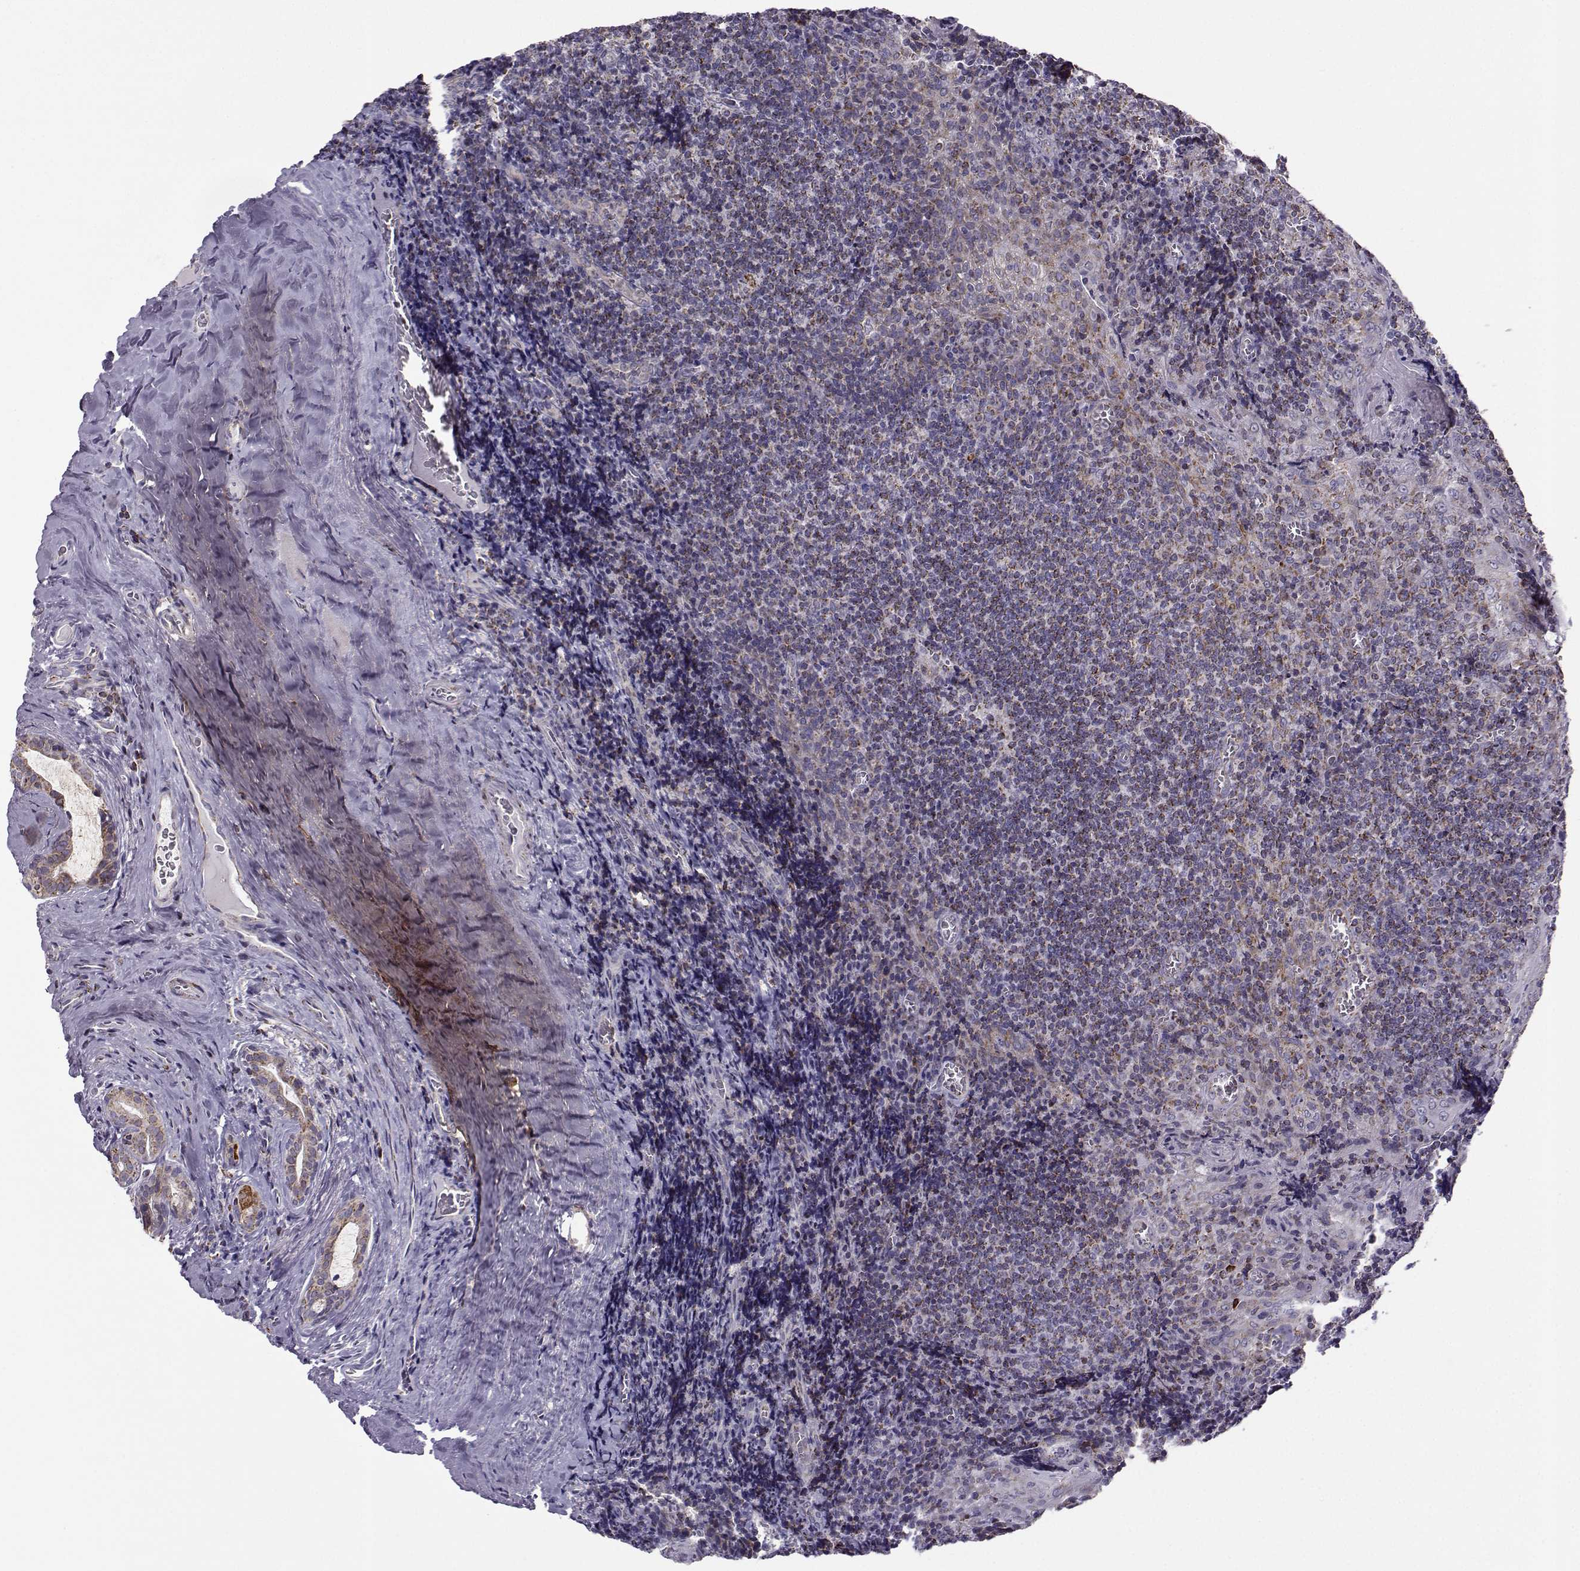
{"staining": {"intensity": "strong", "quantity": ">75%", "location": "cytoplasmic/membranous"}, "tissue": "tonsil", "cell_type": "Germinal center cells", "image_type": "normal", "snomed": [{"axis": "morphology", "description": "Normal tissue, NOS"}, {"axis": "morphology", "description": "Inflammation, NOS"}, {"axis": "topography", "description": "Tonsil"}], "caption": "Protein staining of unremarkable tonsil displays strong cytoplasmic/membranous staining in approximately >75% of germinal center cells.", "gene": "NECAB3", "patient": {"sex": "female", "age": 31}}